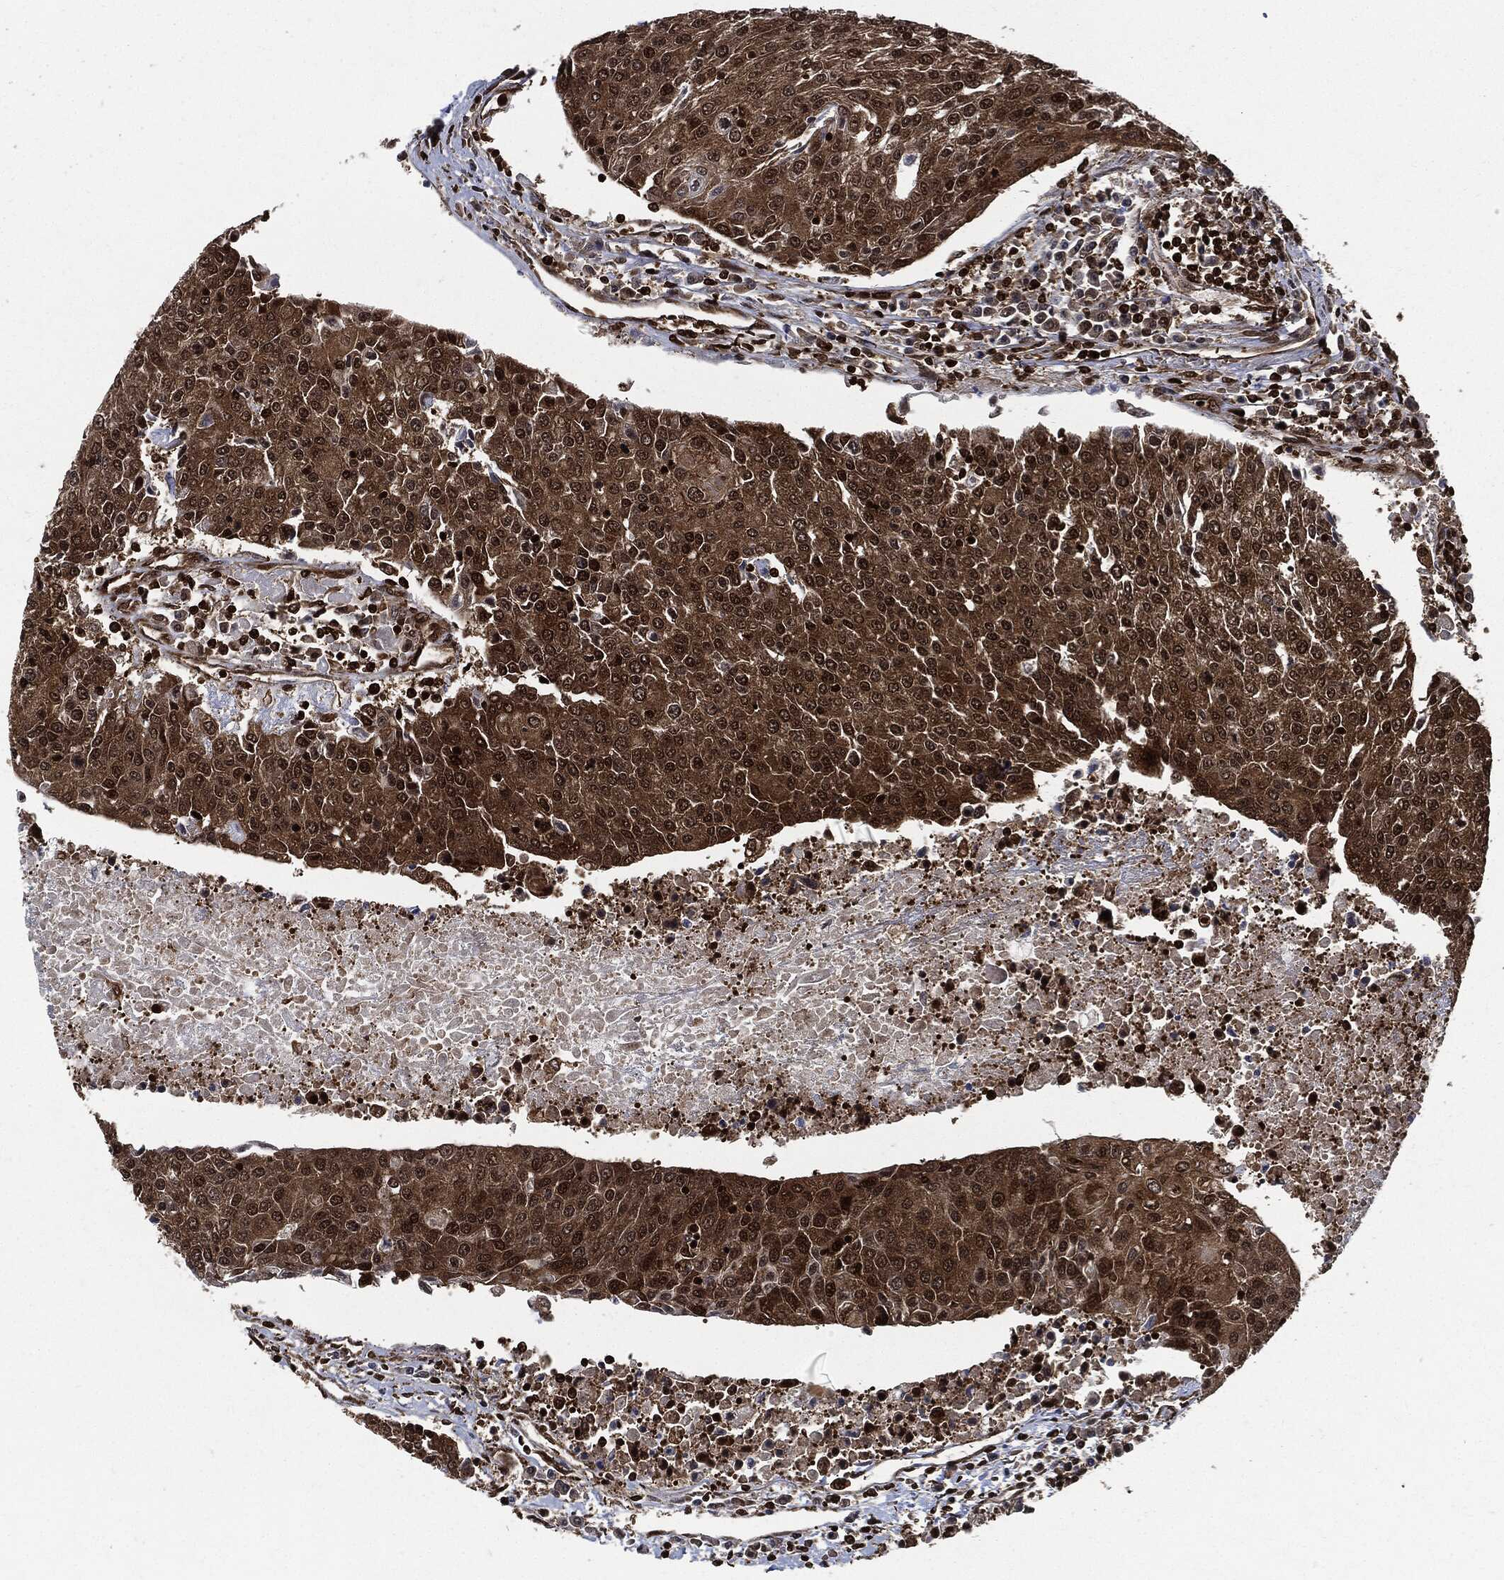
{"staining": {"intensity": "moderate", "quantity": ">75%", "location": "cytoplasmic/membranous"}, "tissue": "urothelial cancer", "cell_type": "Tumor cells", "image_type": "cancer", "snomed": [{"axis": "morphology", "description": "Urothelial carcinoma, High grade"}, {"axis": "topography", "description": "Urinary bladder"}], "caption": "Protein expression analysis of human urothelial cancer reveals moderate cytoplasmic/membranous positivity in approximately >75% of tumor cells. The staining is performed using DAB (3,3'-diaminobenzidine) brown chromogen to label protein expression. The nuclei are counter-stained blue using hematoxylin.", "gene": "YWHAB", "patient": {"sex": "female", "age": 85}}